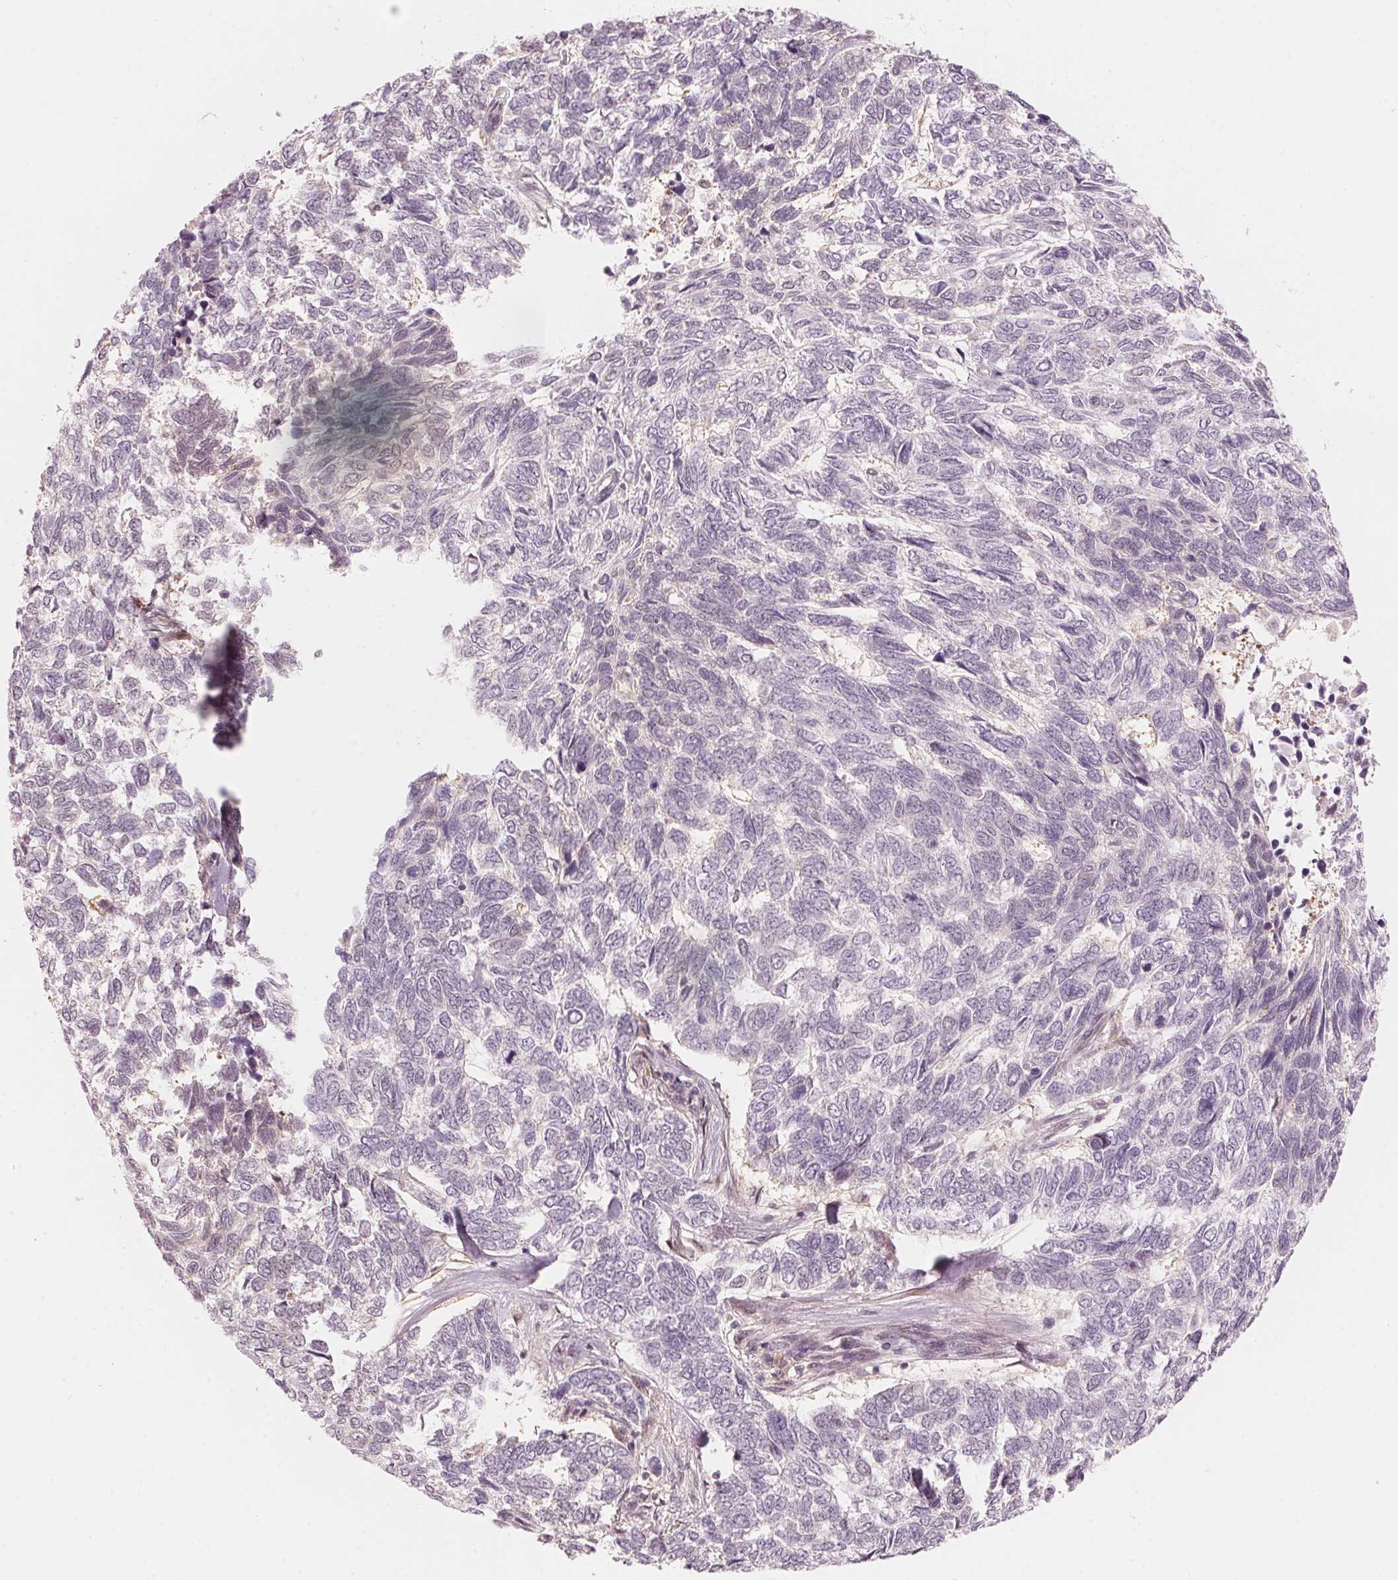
{"staining": {"intensity": "negative", "quantity": "none", "location": "none"}, "tissue": "skin cancer", "cell_type": "Tumor cells", "image_type": "cancer", "snomed": [{"axis": "morphology", "description": "Basal cell carcinoma"}, {"axis": "topography", "description": "Skin"}], "caption": "An immunohistochemistry (IHC) image of skin cancer is shown. There is no staining in tumor cells of skin cancer. The staining was performed using DAB (3,3'-diaminobenzidine) to visualize the protein expression in brown, while the nuclei were stained in blue with hematoxylin (Magnification: 20x).", "gene": "PRKN", "patient": {"sex": "female", "age": 65}}